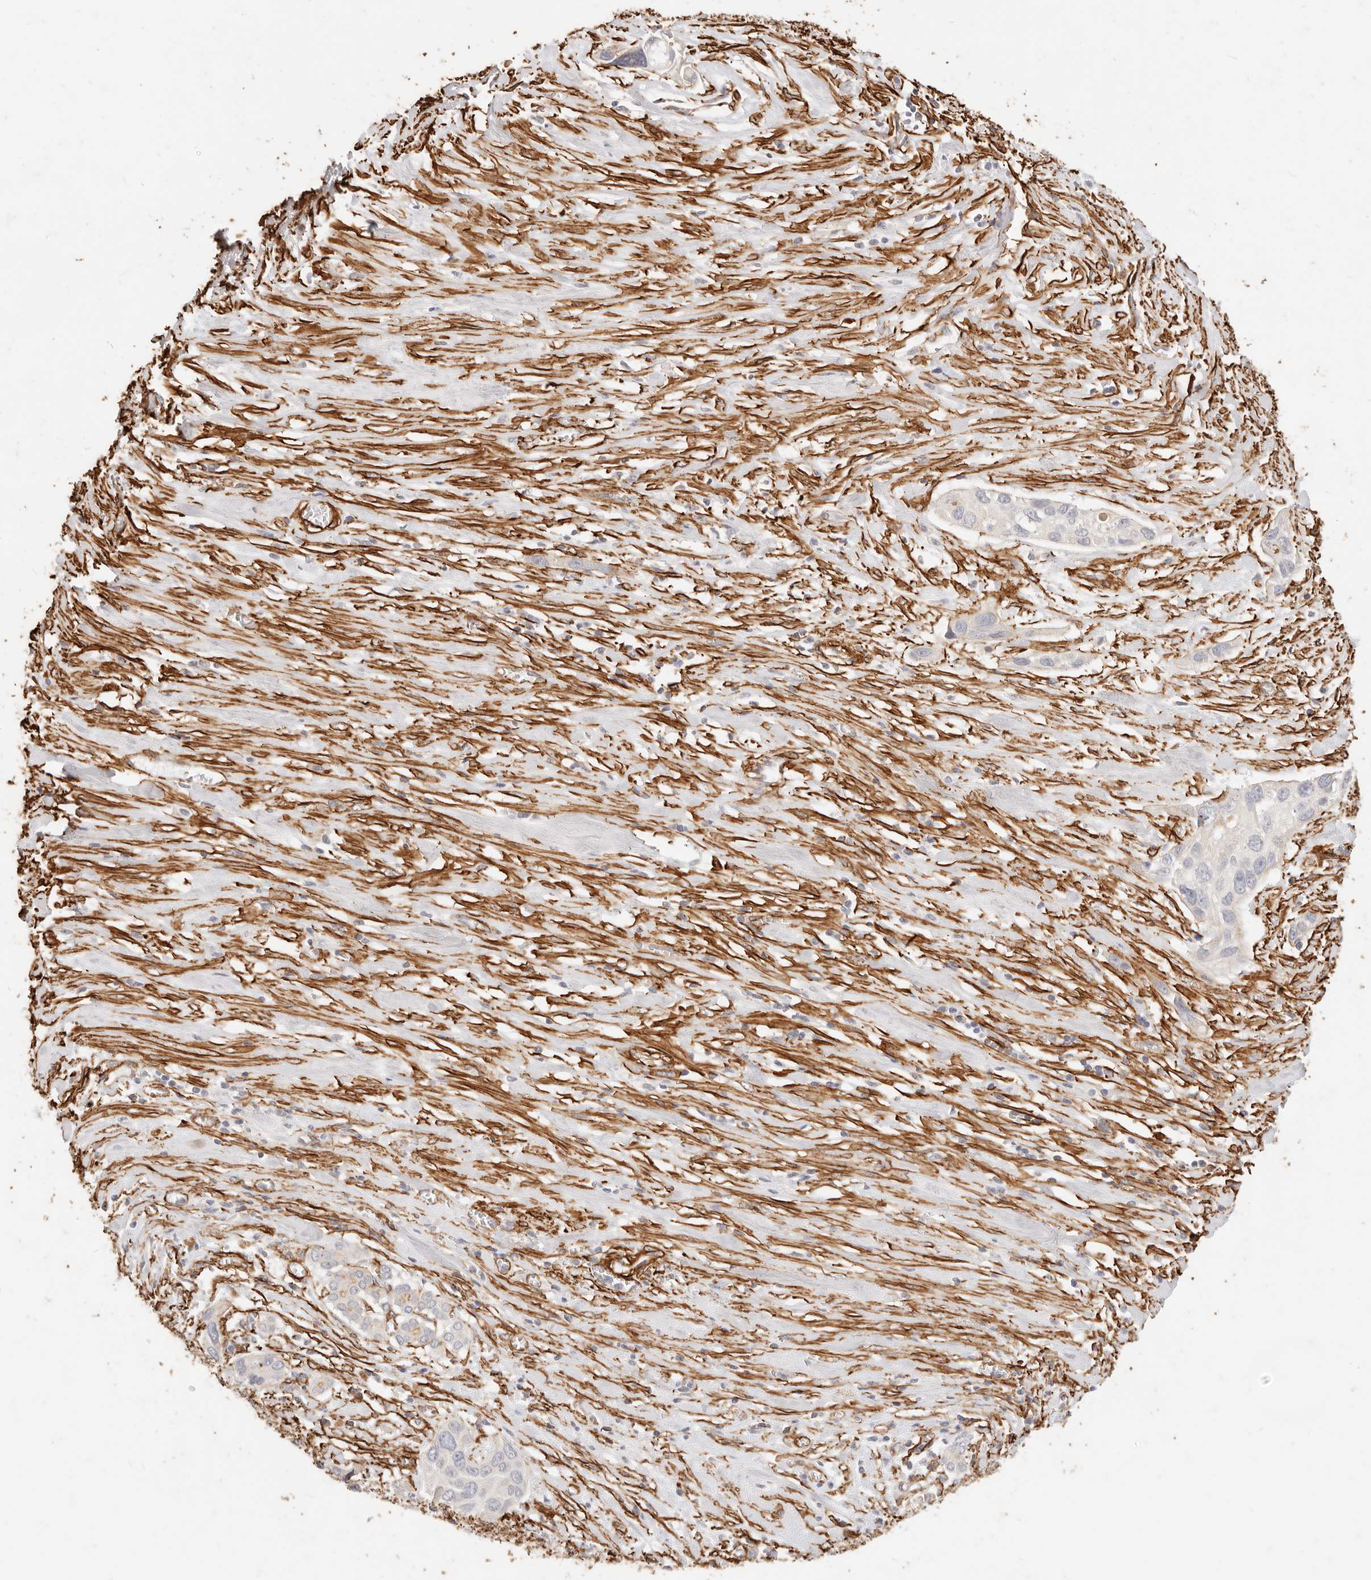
{"staining": {"intensity": "negative", "quantity": "none", "location": "none"}, "tissue": "pancreatic cancer", "cell_type": "Tumor cells", "image_type": "cancer", "snomed": [{"axis": "morphology", "description": "Adenocarcinoma, NOS"}, {"axis": "topography", "description": "Pancreas"}], "caption": "Tumor cells show no significant positivity in adenocarcinoma (pancreatic).", "gene": "TMTC2", "patient": {"sex": "female", "age": 60}}